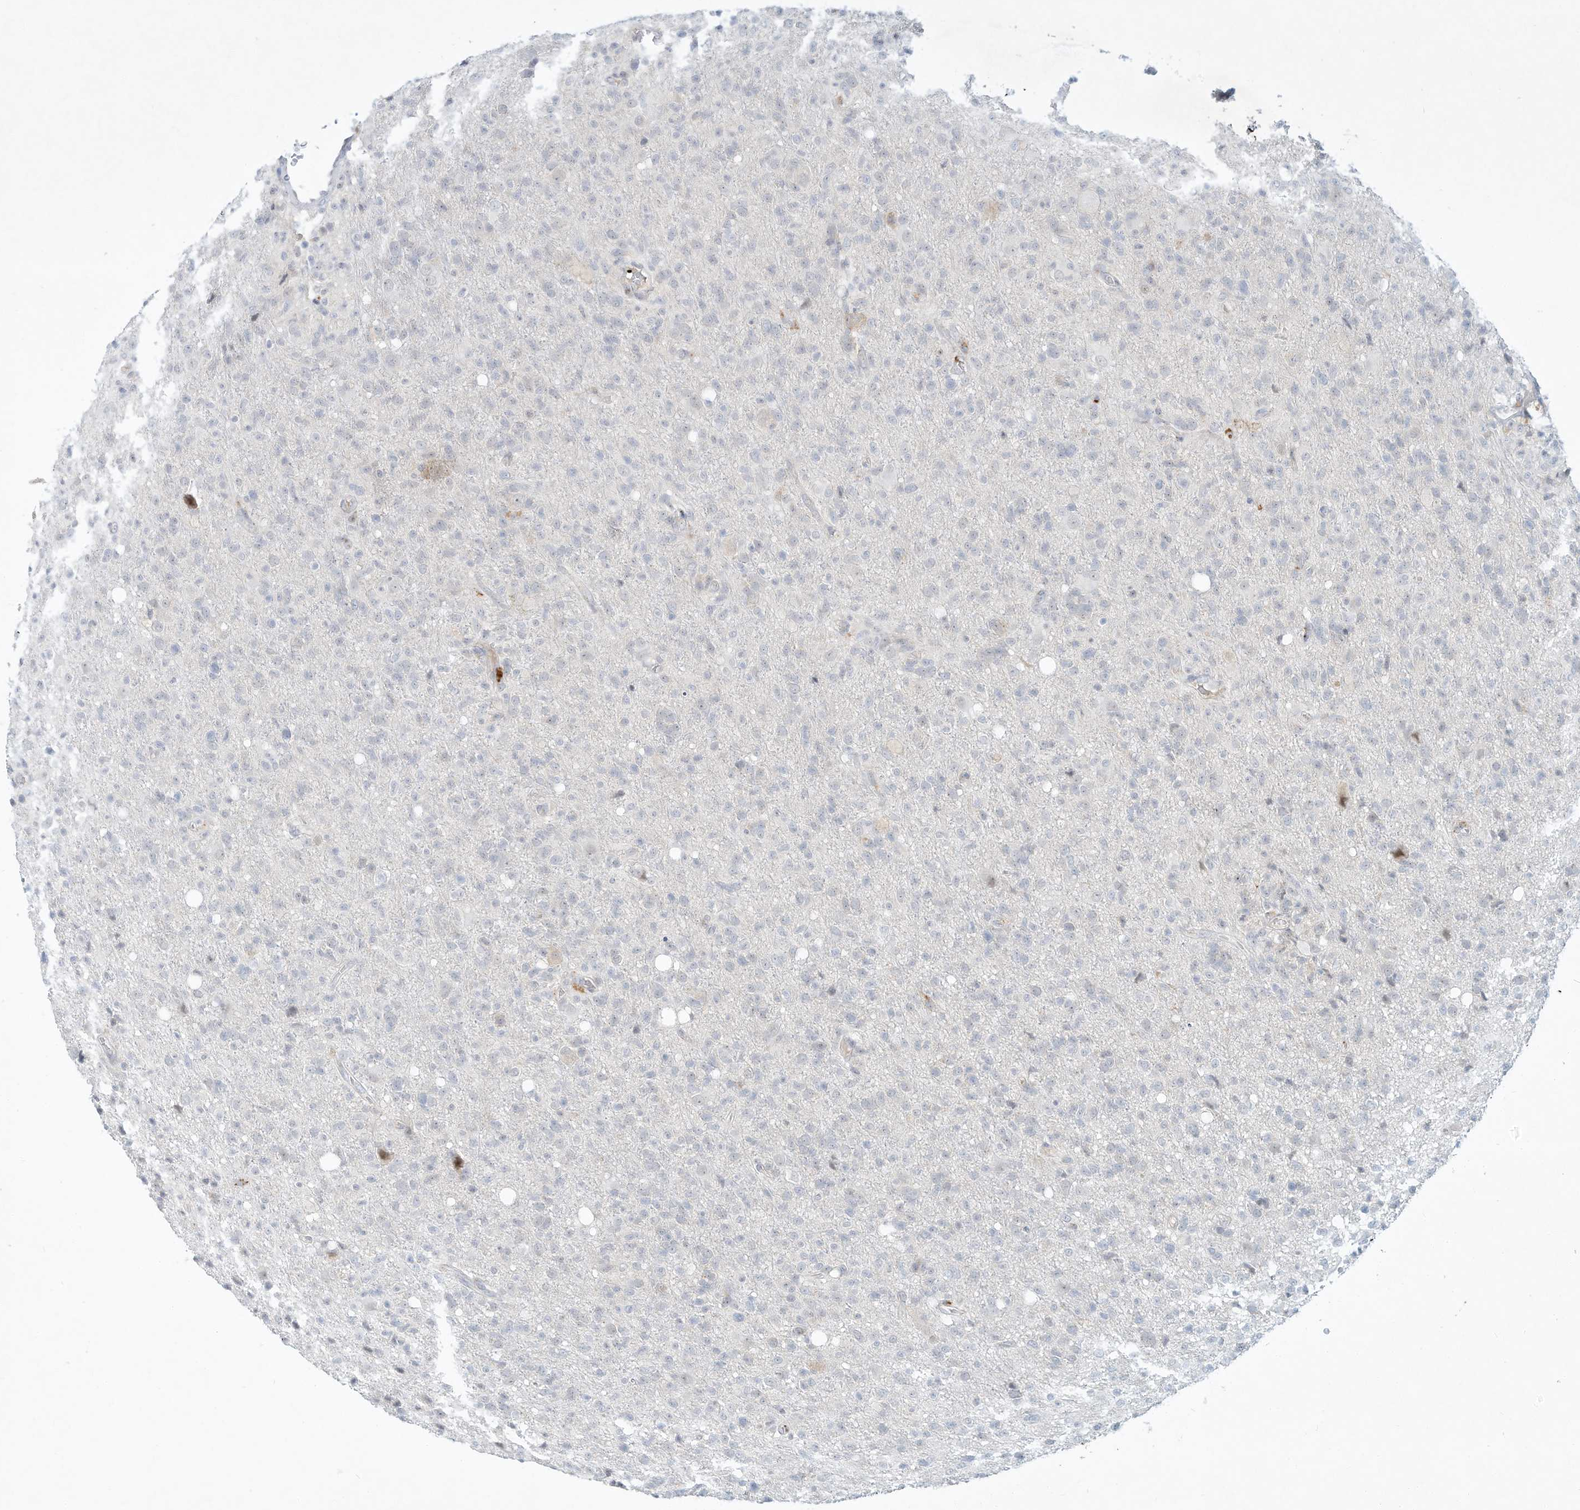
{"staining": {"intensity": "negative", "quantity": "none", "location": "none"}, "tissue": "glioma", "cell_type": "Tumor cells", "image_type": "cancer", "snomed": [{"axis": "morphology", "description": "Glioma, malignant, High grade"}, {"axis": "topography", "description": "Brain"}], "caption": "Histopathology image shows no protein expression in tumor cells of glioma tissue.", "gene": "PAK6", "patient": {"sex": "female", "age": 57}}